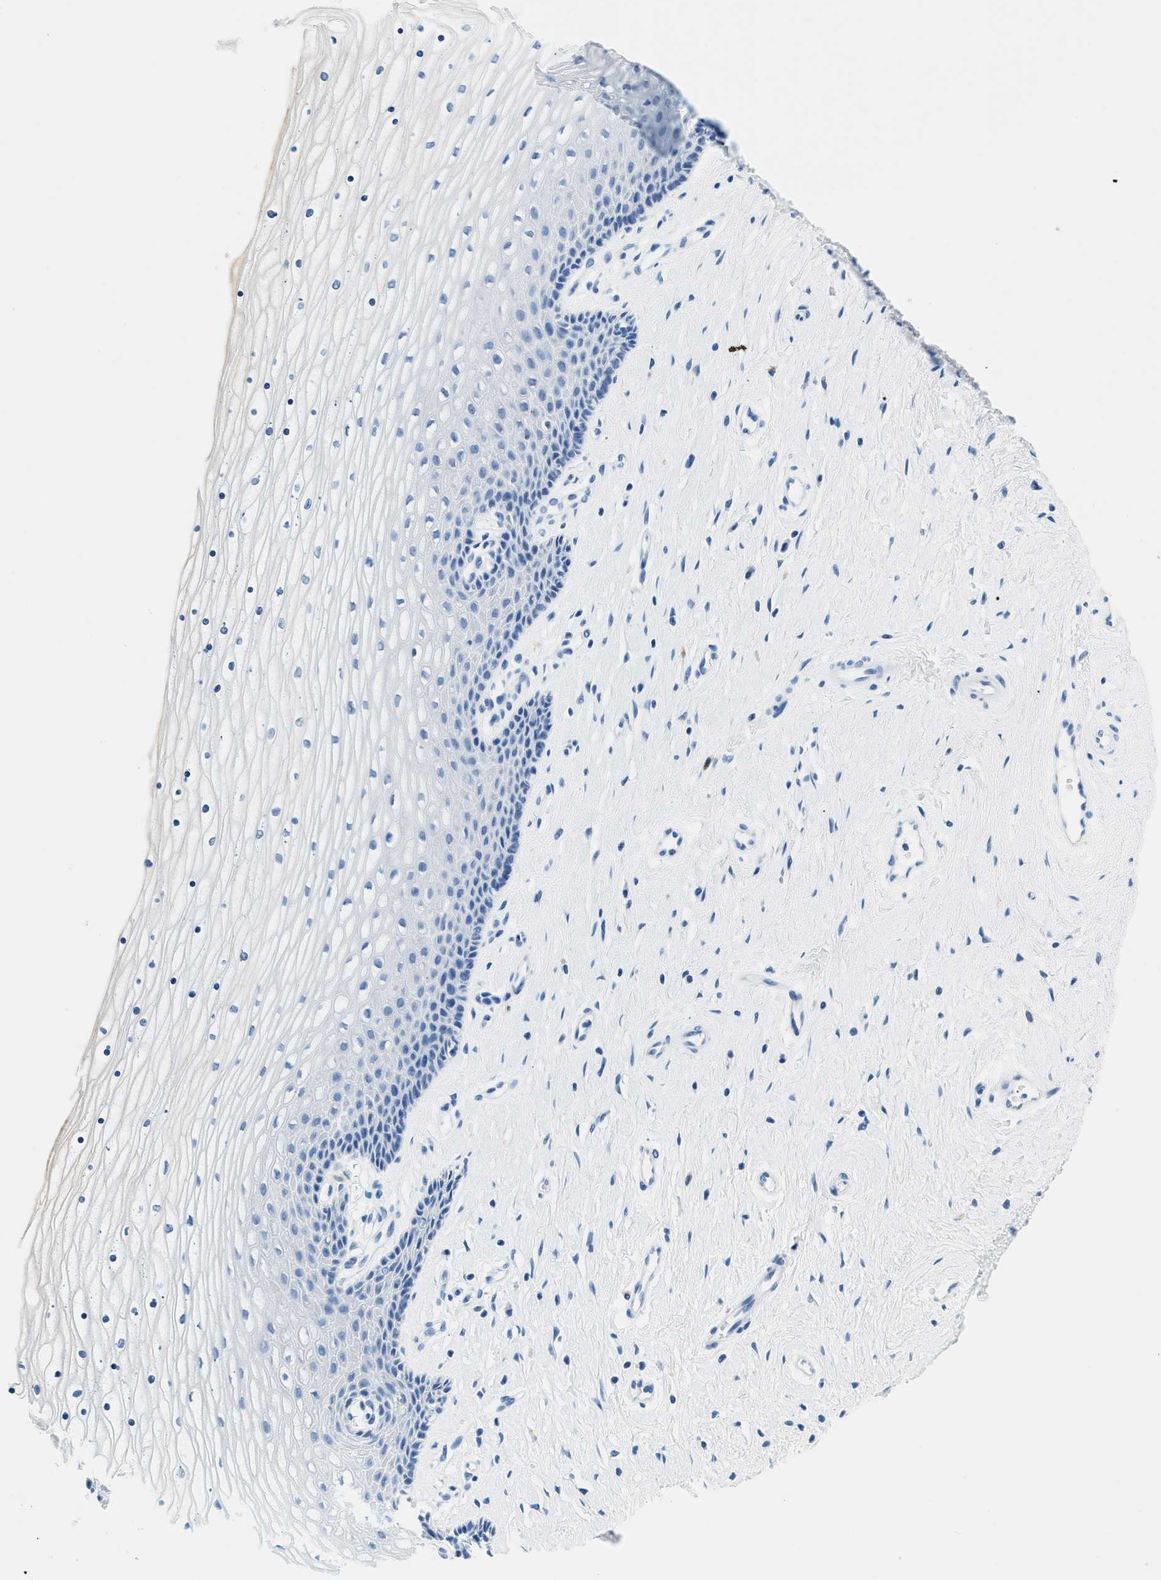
{"staining": {"intensity": "negative", "quantity": "none", "location": "none"}, "tissue": "cervix", "cell_type": "Squamous epithelial cells", "image_type": "normal", "snomed": [{"axis": "morphology", "description": "Normal tissue, NOS"}, {"axis": "topography", "description": "Cervix"}], "caption": "Immunohistochemistry image of normal cervix stained for a protein (brown), which demonstrates no expression in squamous epithelial cells.", "gene": "STXBP2", "patient": {"sex": "female", "age": 39}}